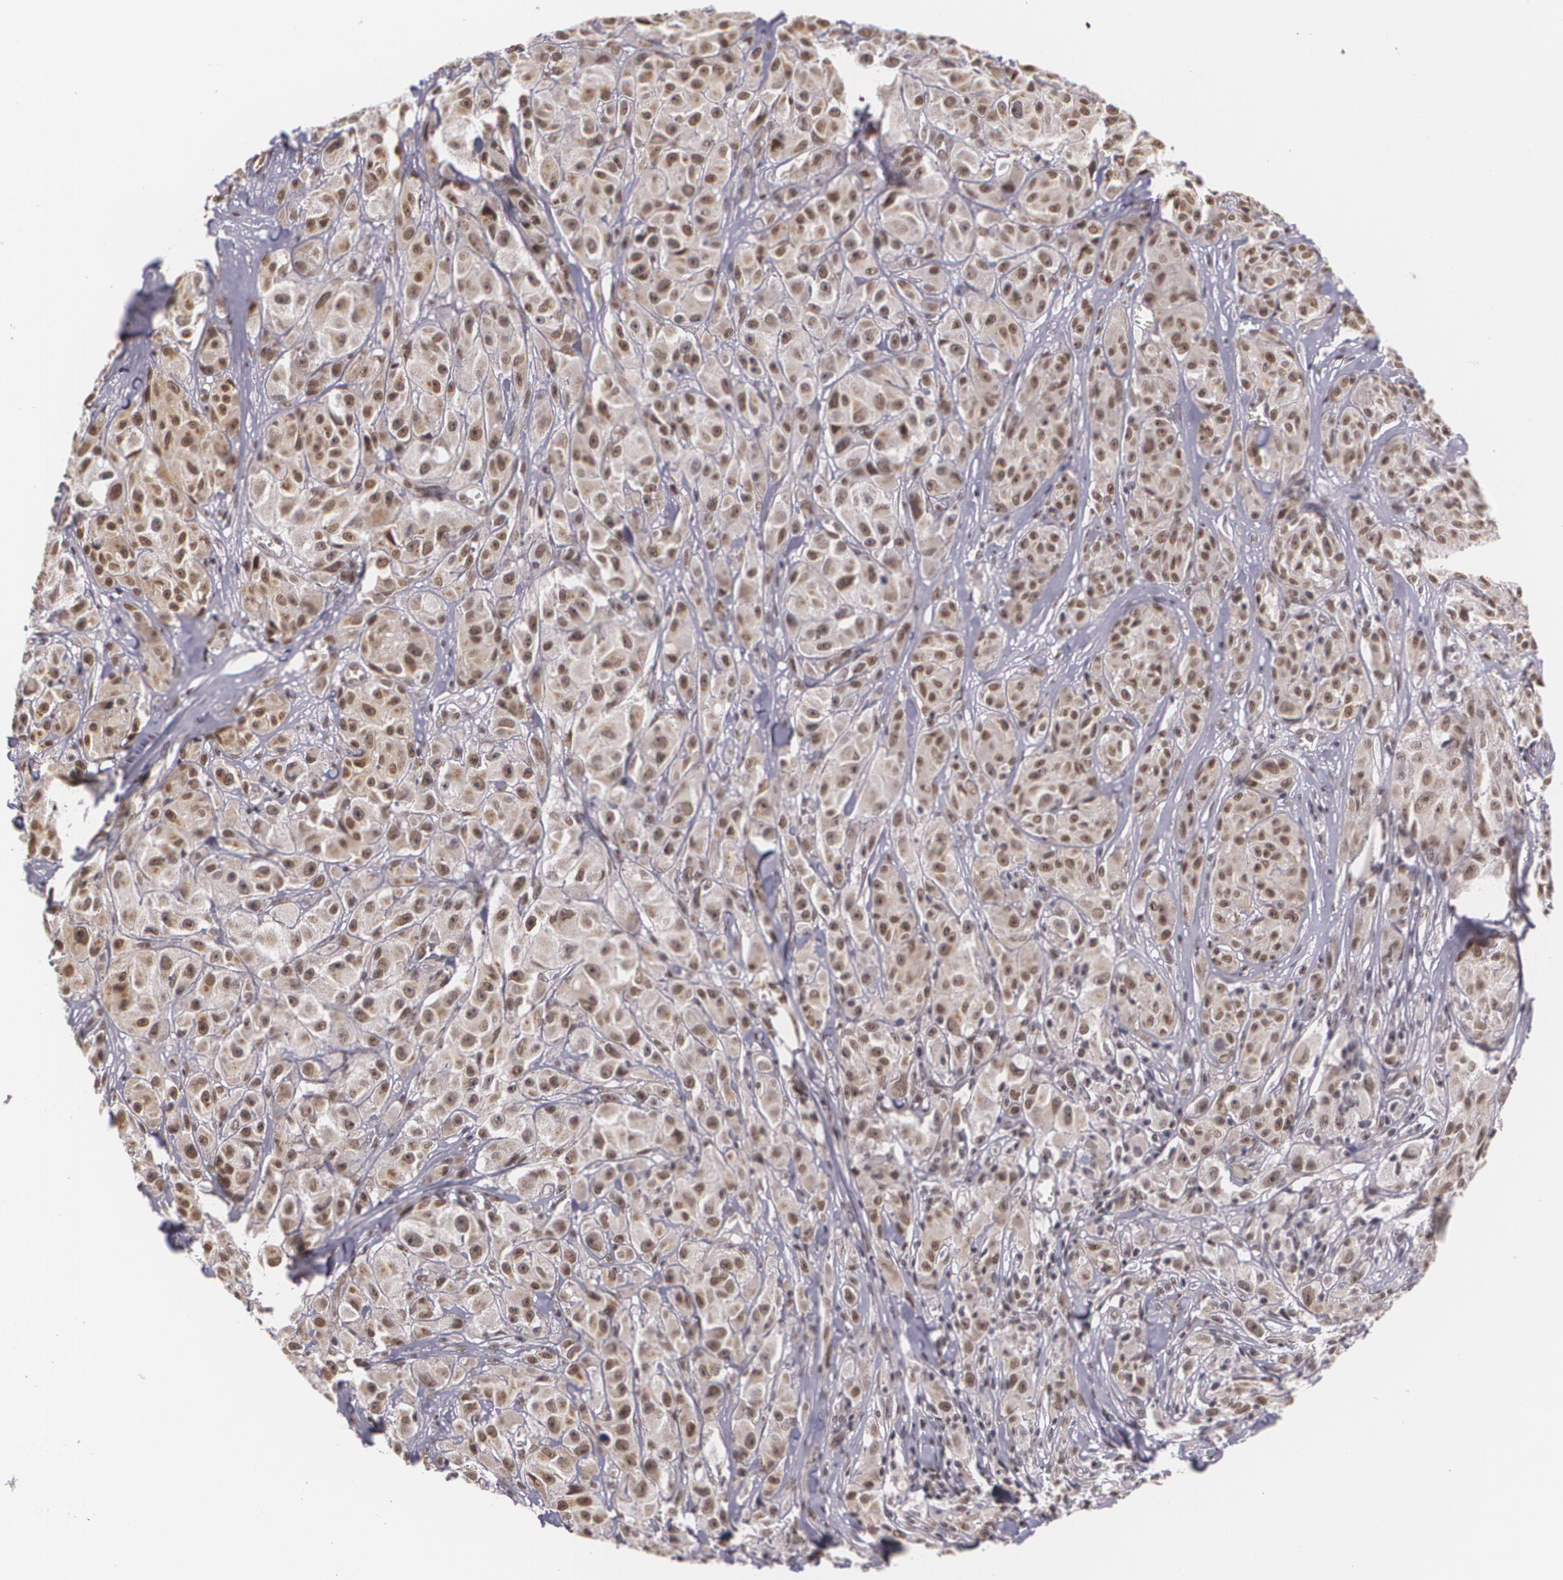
{"staining": {"intensity": "moderate", "quantity": "25%-75%", "location": "nuclear"}, "tissue": "melanoma", "cell_type": "Tumor cells", "image_type": "cancer", "snomed": [{"axis": "morphology", "description": "Malignant melanoma, NOS"}, {"axis": "topography", "description": "Skin"}], "caption": "DAB (3,3'-diaminobenzidine) immunohistochemical staining of melanoma exhibits moderate nuclear protein staining in approximately 25%-75% of tumor cells.", "gene": "ALX1", "patient": {"sex": "male", "age": 56}}